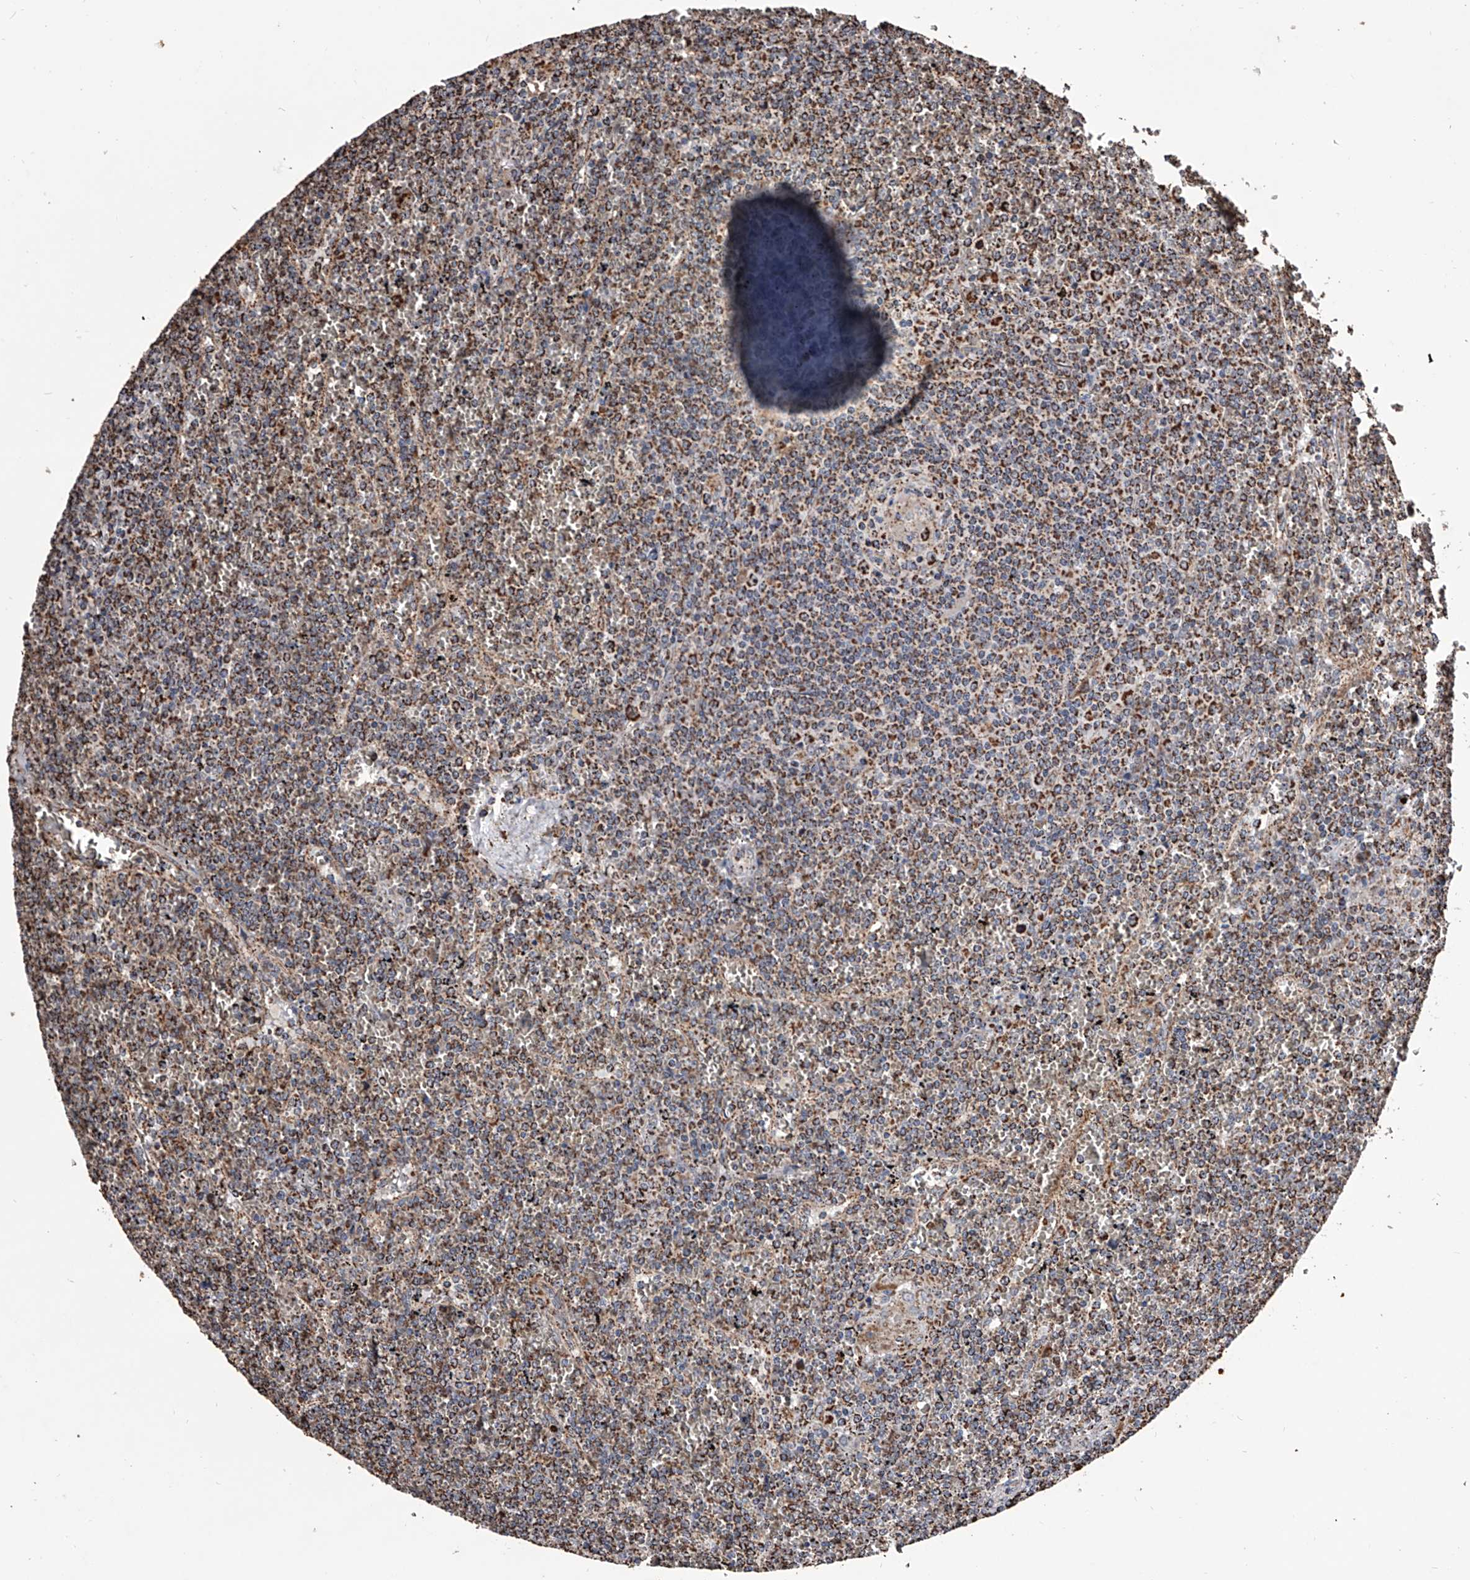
{"staining": {"intensity": "strong", "quantity": ">75%", "location": "cytoplasmic/membranous"}, "tissue": "lymphoma", "cell_type": "Tumor cells", "image_type": "cancer", "snomed": [{"axis": "morphology", "description": "Malignant lymphoma, non-Hodgkin's type, Low grade"}, {"axis": "topography", "description": "Spleen"}], "caption": "This is an image of IHC staining of lymphoma, which shows strong expression in the cytoplasmic/membranous of tumor cells.", "gene": "SMPDL3A", "patient": {"sex": "female", "age": 19}}